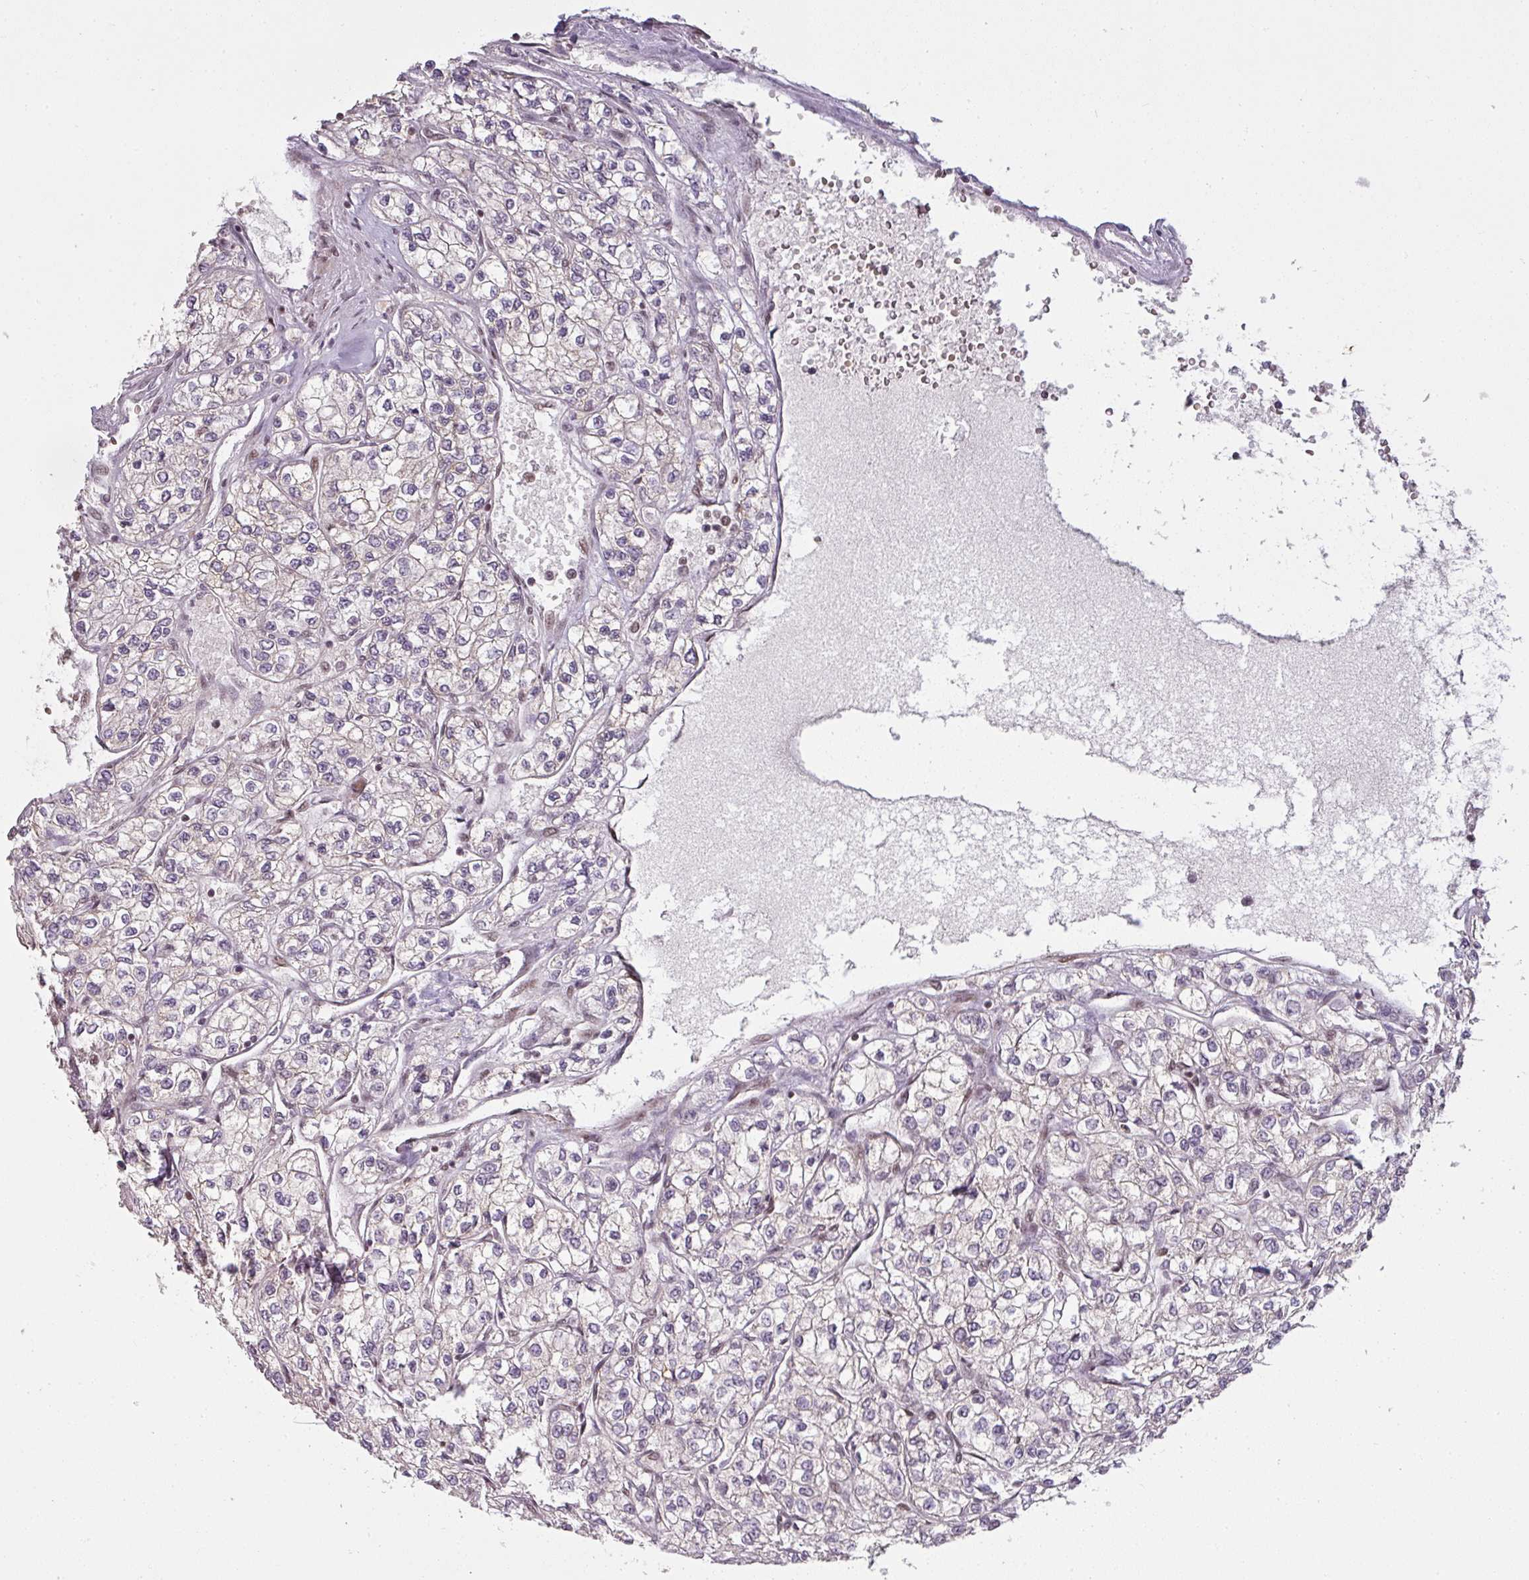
{"staining": {"intensity": "negative", "quantity": "none", "location": "none"}, "tissue": "renal cancer", "cell_type": "Tumor cells", "image_type": "cancer", "snomed": [{"axis": "morphology", "description": "Adenocarcinoma, NOS"}, {"axis": "topography", "description": "Kidney"}], "caption": "DAB (3,3'-diaminobenzidine) immunohistochemical staining of renal cancer (adenocarcinoma) exhibits no significant expression in tumor cells.", "gene": "GPRIN2", "patient": {"sex": "male", "age": 80}}